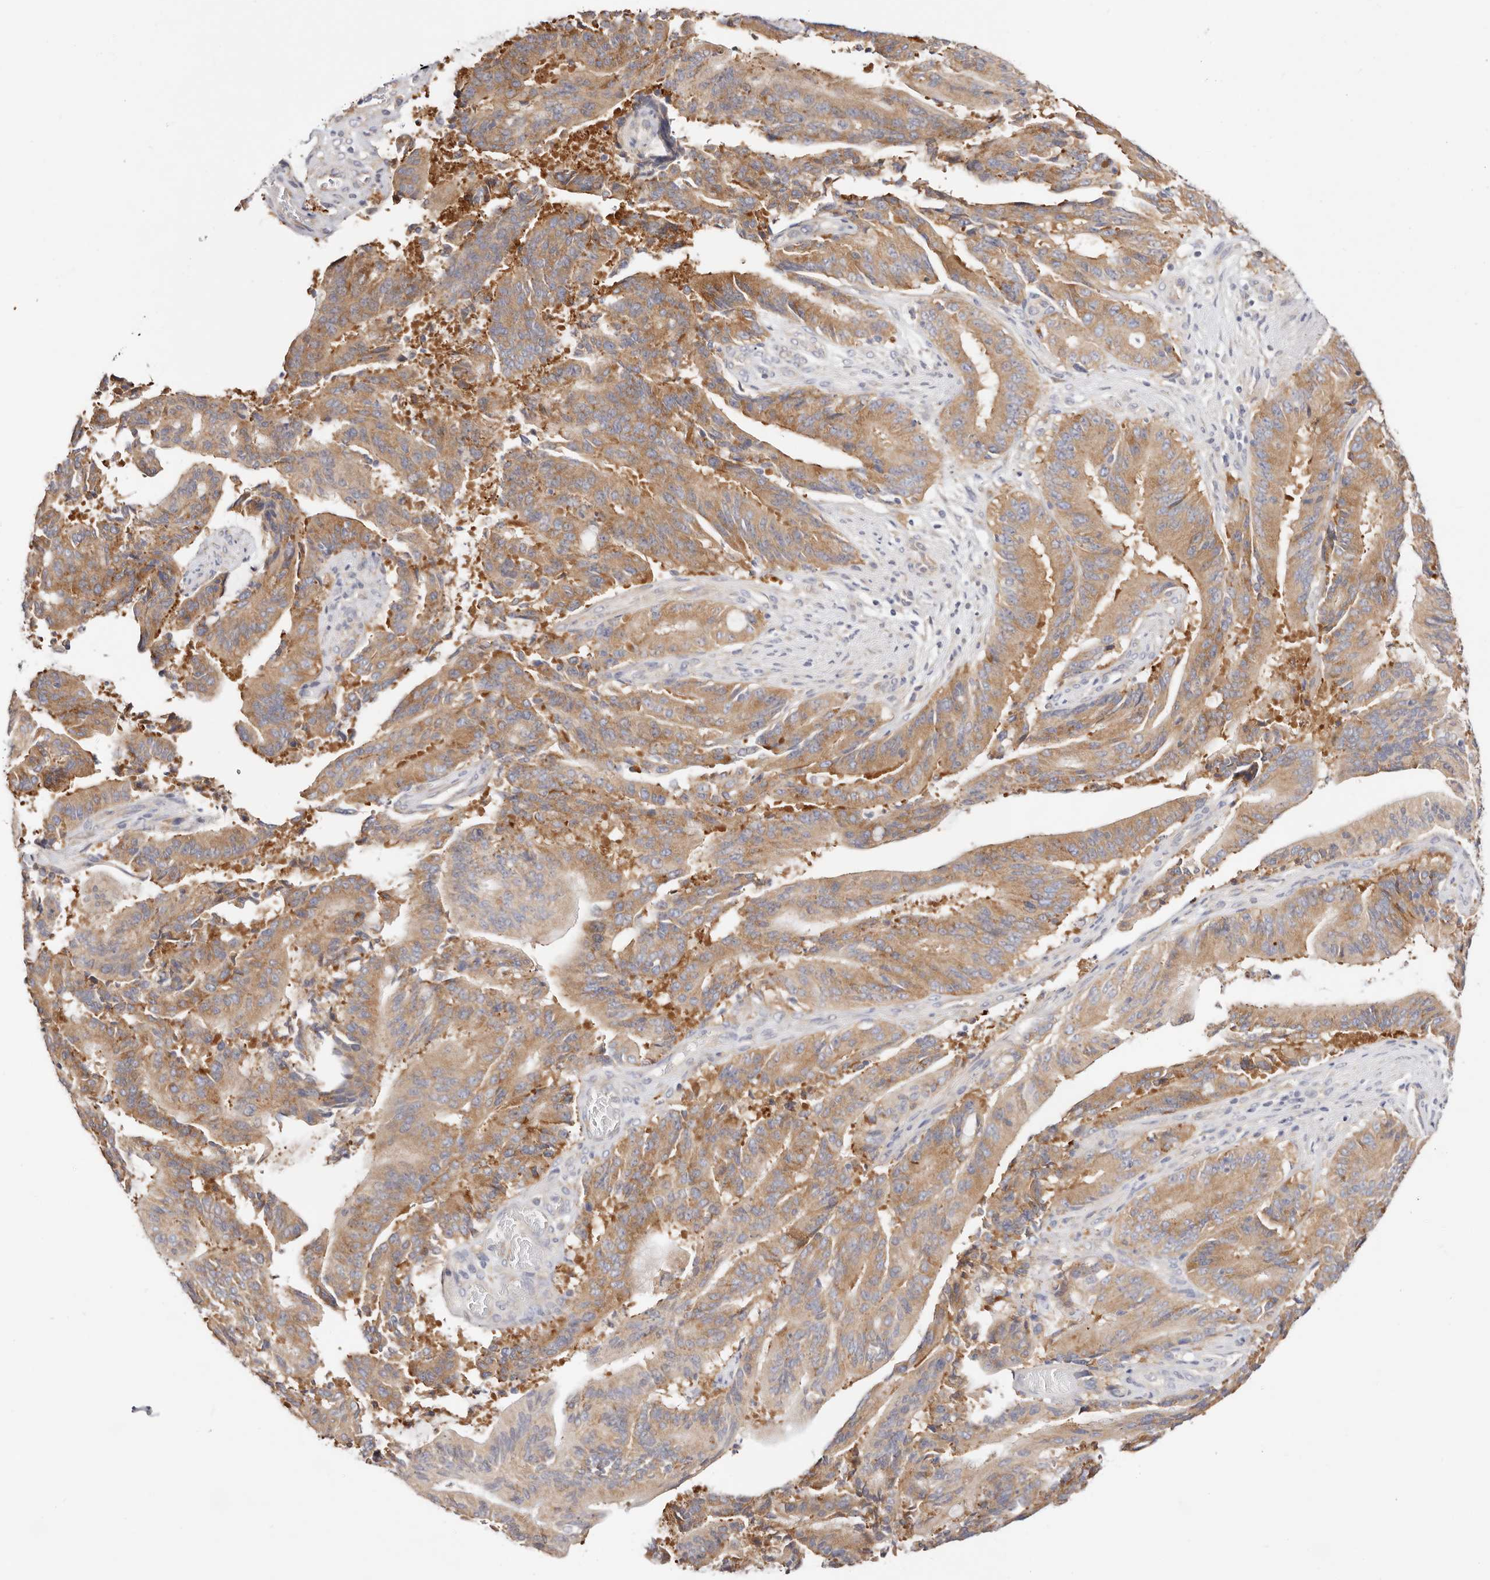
{"staining": {"intensity": "moderate", "quantity": ">75%", "location": "cytoplasmic/membranous"}, "tissue": "liver cancer", "cell_type": "Tumor cells", "image_type": "cancer", "snomed": [{"axis": "morphology", "description": "Normal tissue, NOS"}, {"axis": "morphology", "description": "Cholangiocarcinoma"}, {"axis": "topography", "description": "Liver"}, {"axis": "topography", "description": "Peripheral nerve tissue"}], "caption": "Moderate cytoplasmic/membranous positivity for a protein is appreciated in about >75% of tumor cells of liver cancer using immunohistochemistry (IHC).", "gene": "GNA13", "patient": {"sex": "female", "age": 73}}